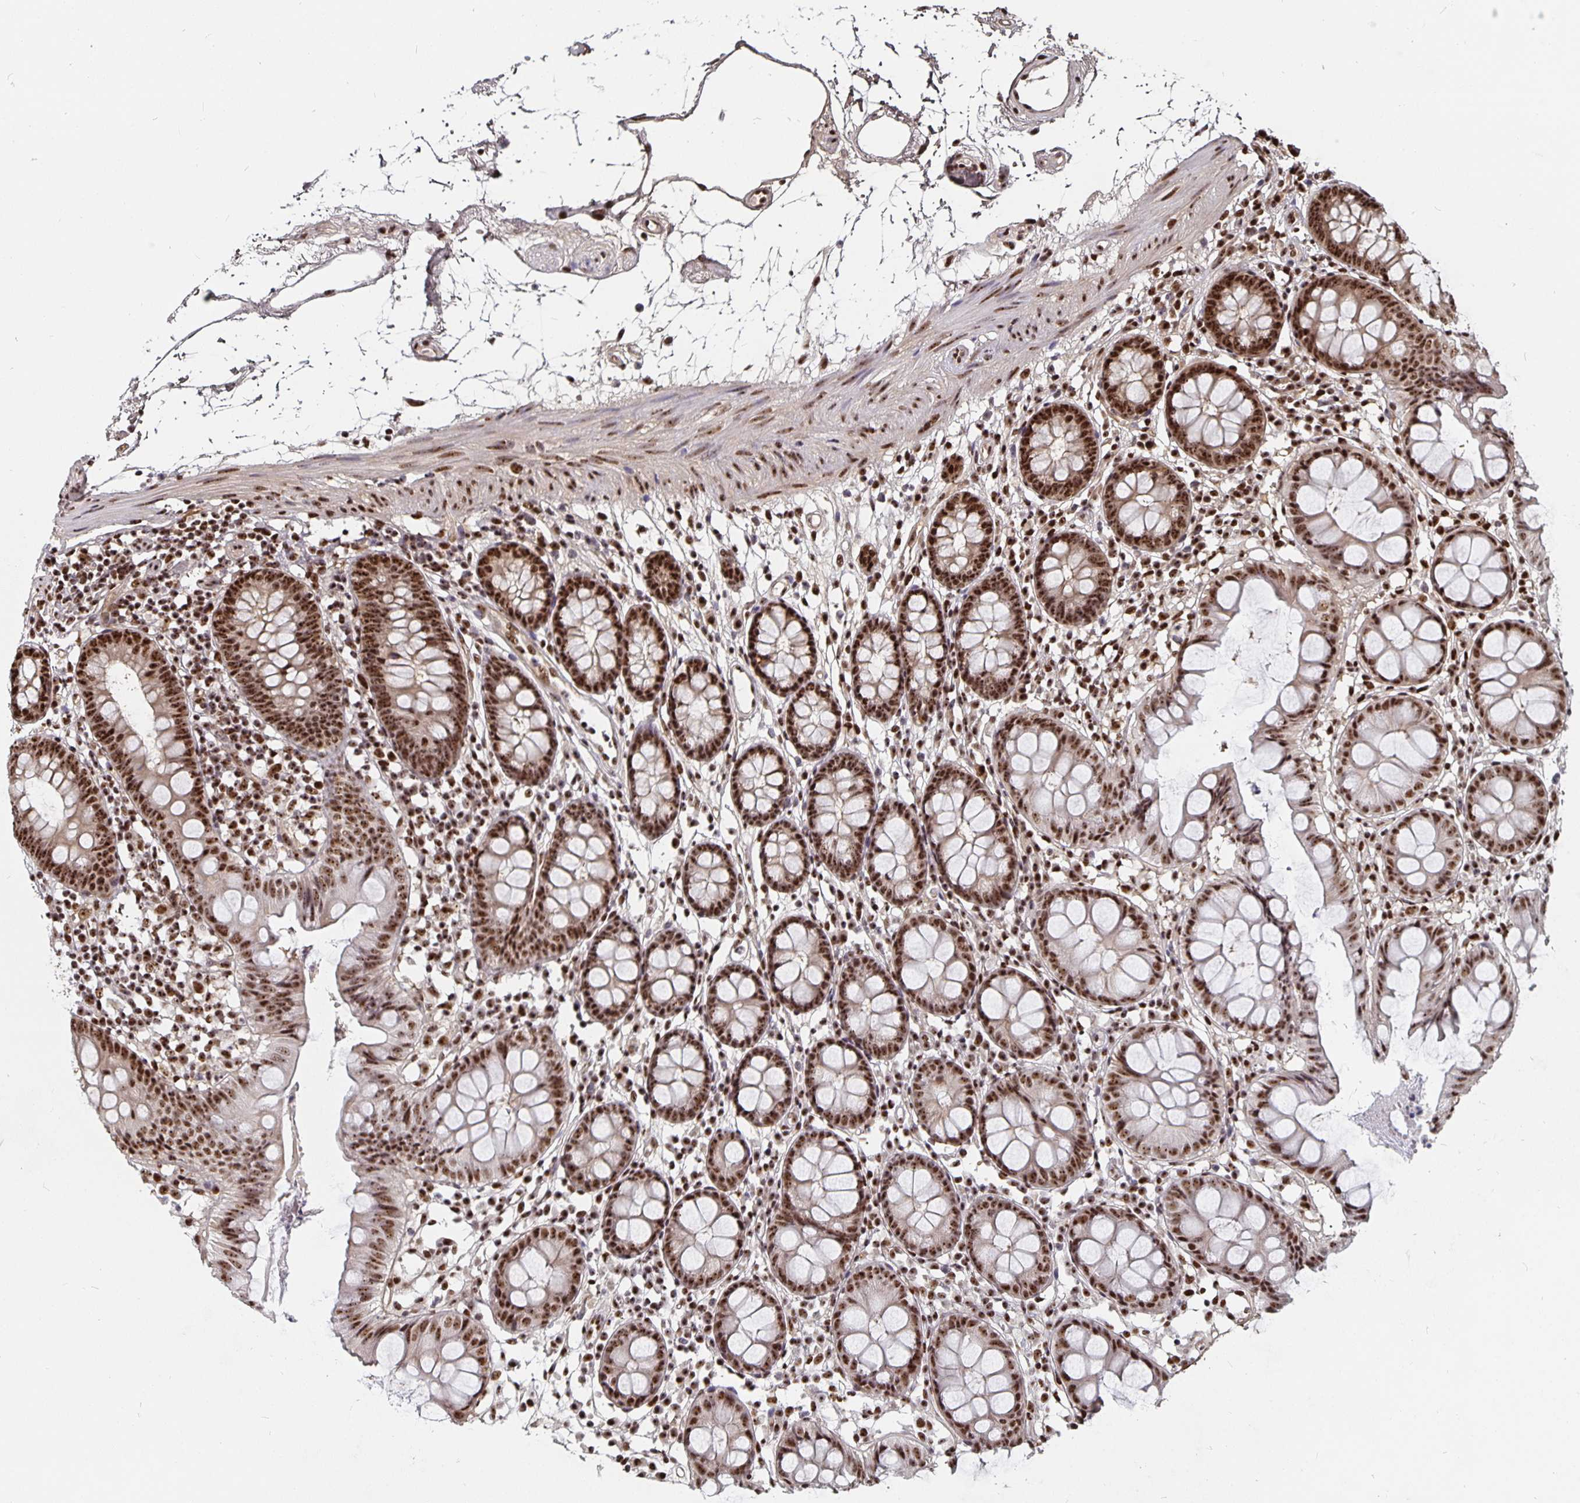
{"staining": {"intensity": "strong", "quantity": ">75%", "location": "nuclear"}, "tissue": "colon", "cell_type": "Endothelial cells", "image_type": "normal", "snomed": [{"axis": "morphology", "description": "Normal tissue, NOS"}, {"axis": "topography", "description": "Colon"}], "caption": "Endothelial cells display strong nuclear positivity in approximately >75% of cells in normal colon.", "gene": "LAS1L", "patient": {"sex": "female", "age": 84}}